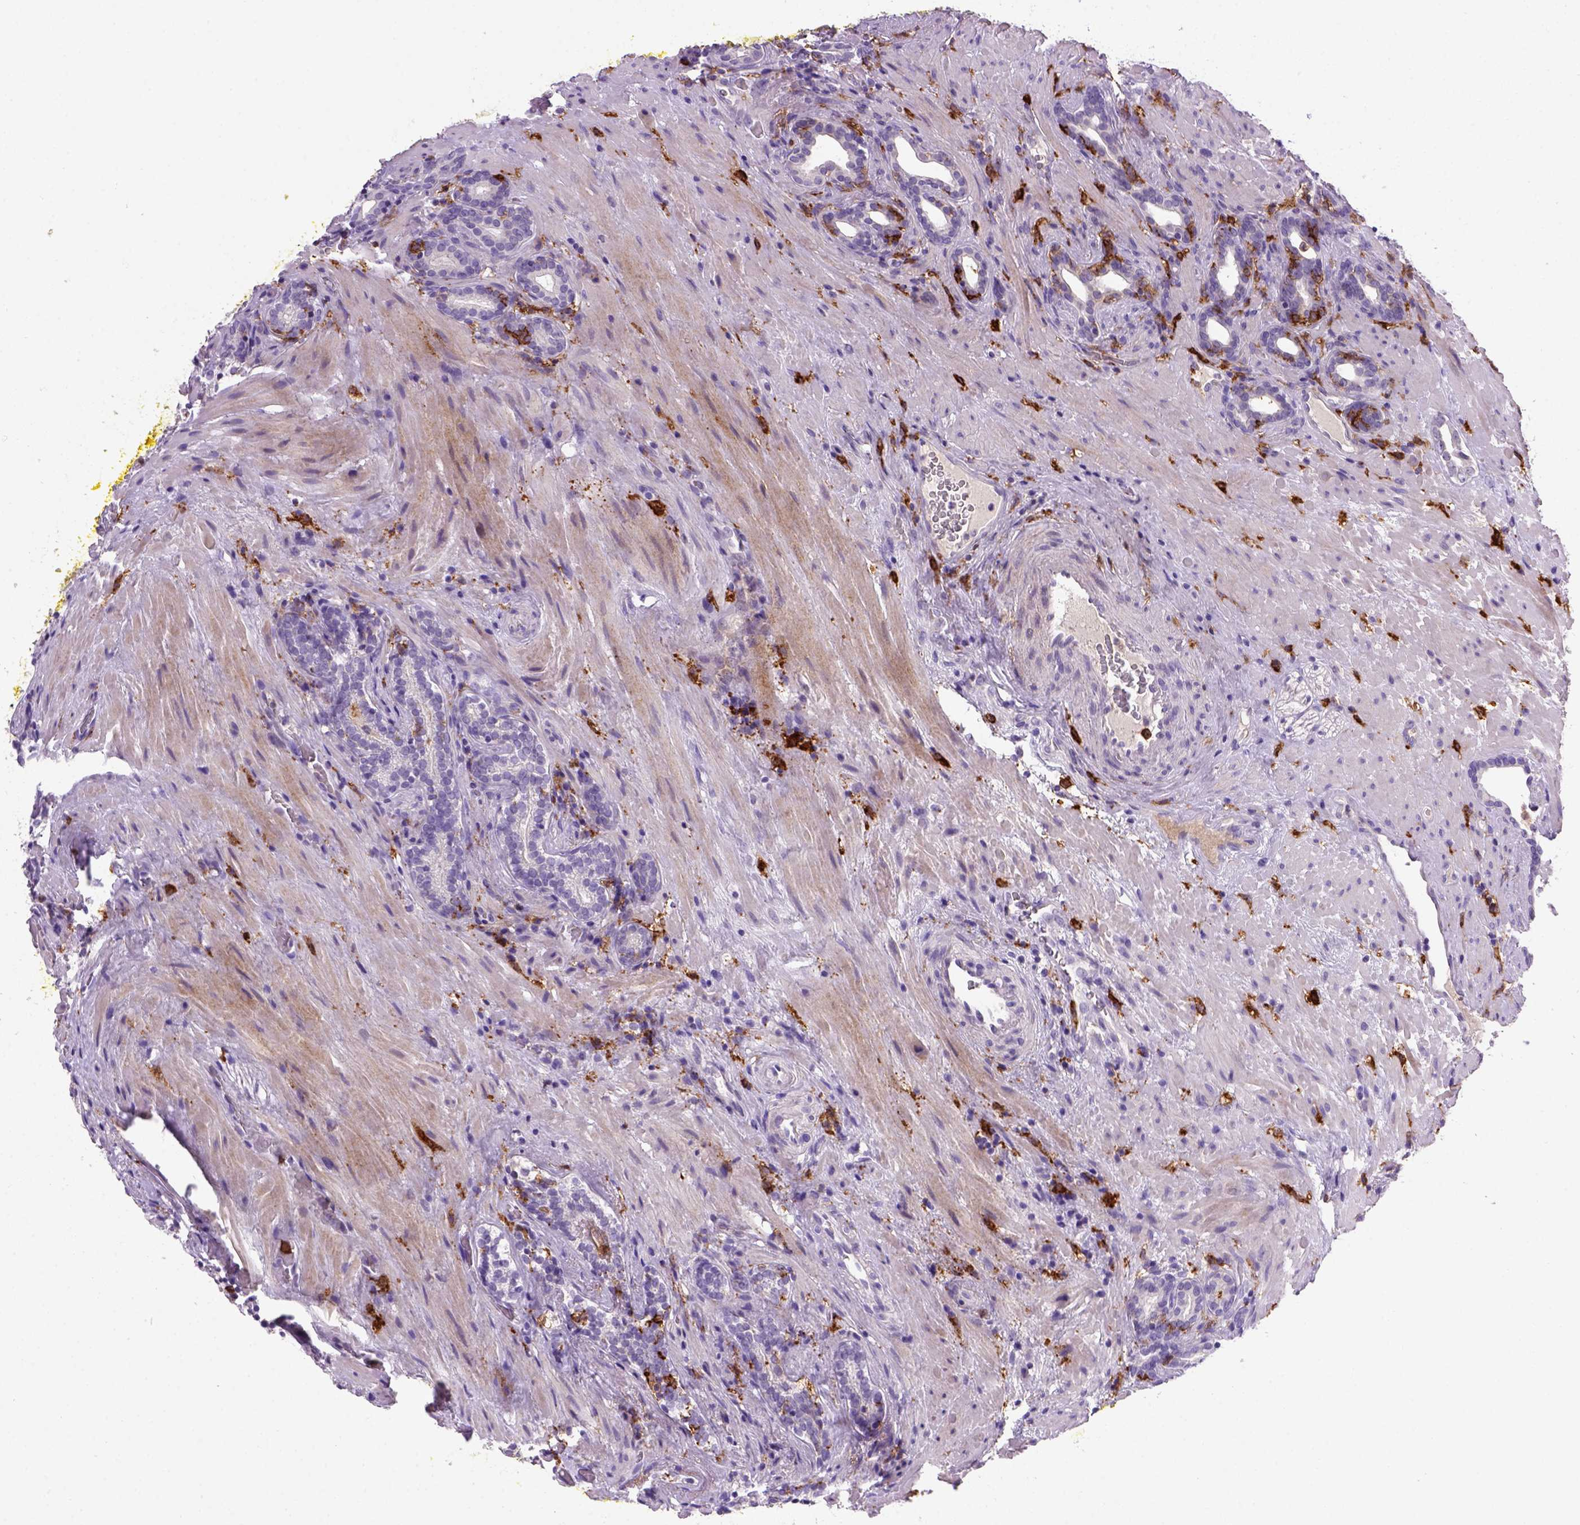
{"staining": {"intensity": "negative", "quantity": "none", "location": "none"}, "tissue": "prostate cancer", "cell_type": "Tumor cells", "image_type": "cancer", "snomed": [{"axis": "morphology", "description": "Adenocarcinoma, NOS"}, {"axis": "topography", "description": "Prostate"}], "caption": "A micrograph of prostate adenocarcinoma stained for a protein reveals no brown staining in tumor cells.", "gene": "CD14", "patient": {"sex": "male", "age": 66}}